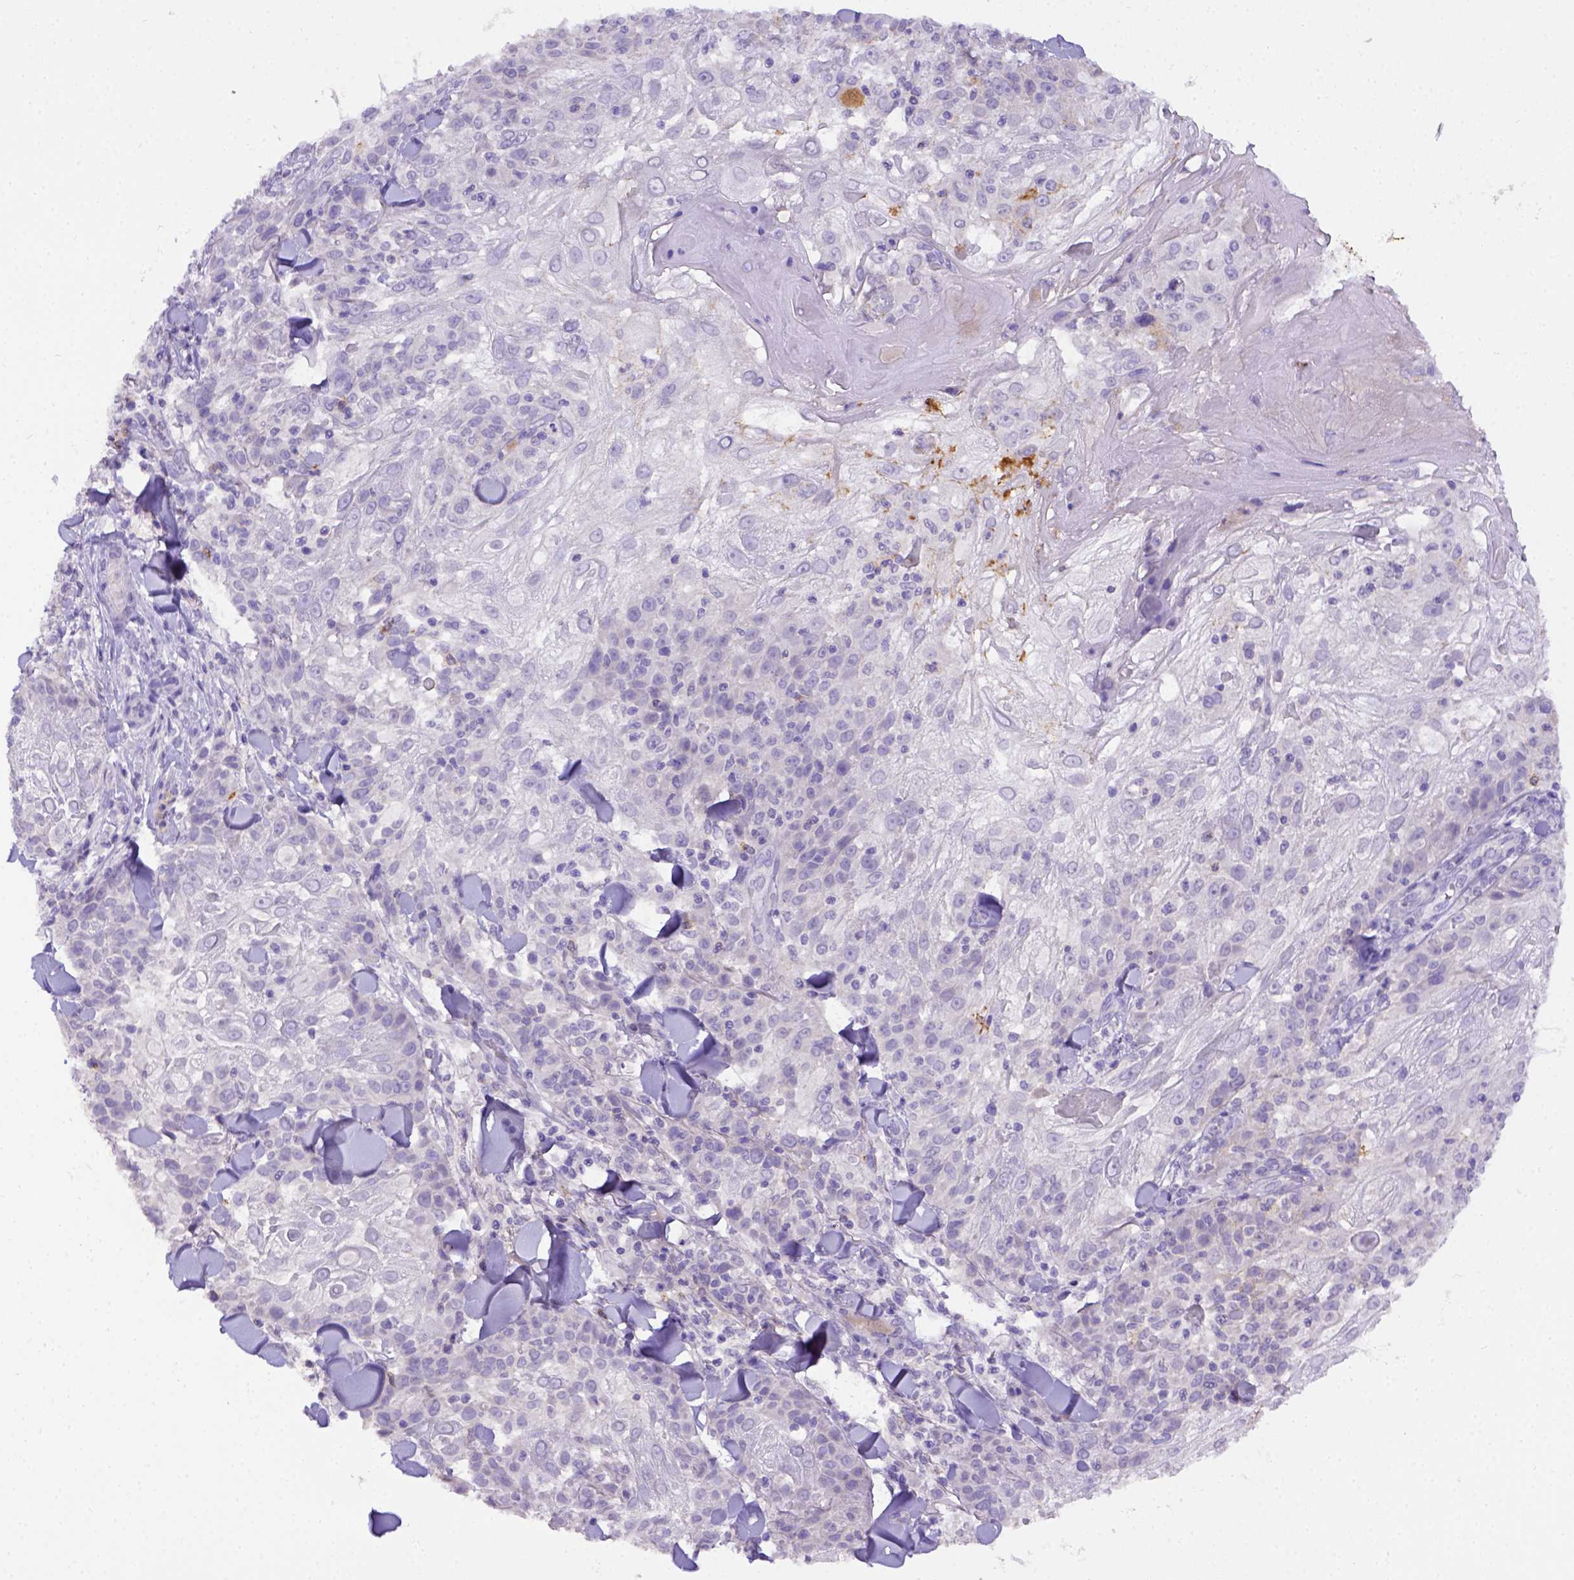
{"staining": {"intensity": "negative", "quantity": "none", "location": "none"}, "tissue": "skin cancer", "cell_type": "Tumor cells", "image_type": "cancer", "snomed": [{"axis": "morphology", "description": "Normal tissue, NOS"}, {"axis": "morphology", "description": "Squamous cell carcinoma, NOS"}, {"axis": "topography", "description": "Skin"}], "caption": "This is an IHC image of human squamous cell carcinoma (skin). There is no positivity in tumor cells.", "gene": "B3GAT1", "patient": {"sex": "female", "age": 83}}